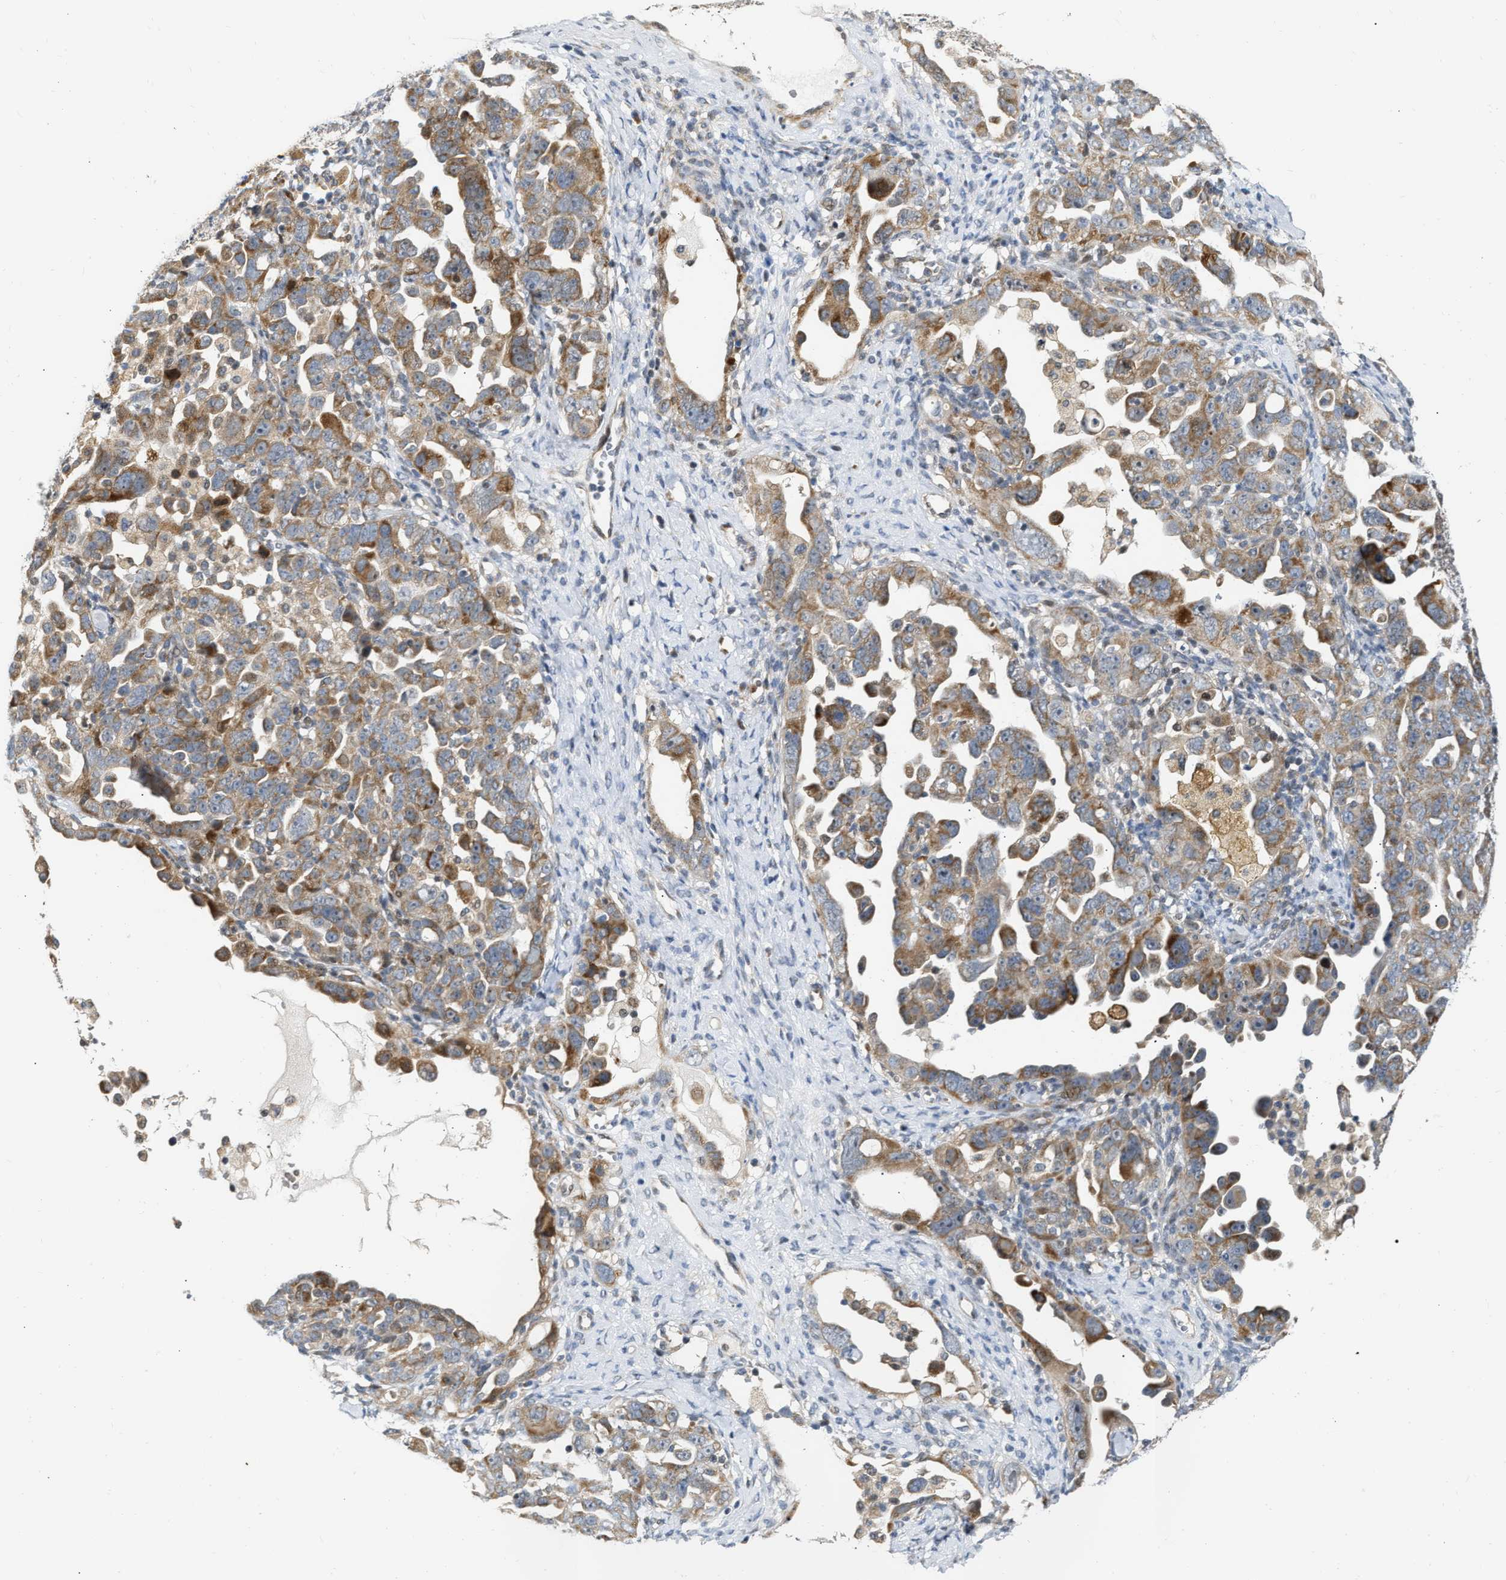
{"staining": {"intensity": "moderate", "quantity": ">75%", "location": "cytoplasmic/membranous"}, "tissue": "ovarian cancer", "cell_type": "Tumor cells", "image_type": "cancer", "snomed": [{"axis": "morphology", "description": "Cystadenocarcinoma, serous, NOS"}, {"axis": "topography", "description": "Ovary"}], "caption": "Tumor cells show medium levels of moderate cytoplasmic/membranous positivity in about >75% of cells in ovarian serous cystadenocarcinoma. (DAB IHC, brown staining for protein, blue staining for nuclei).", "gene": "DEPTOR", "patient": {"sex": "female", "age": 66}}